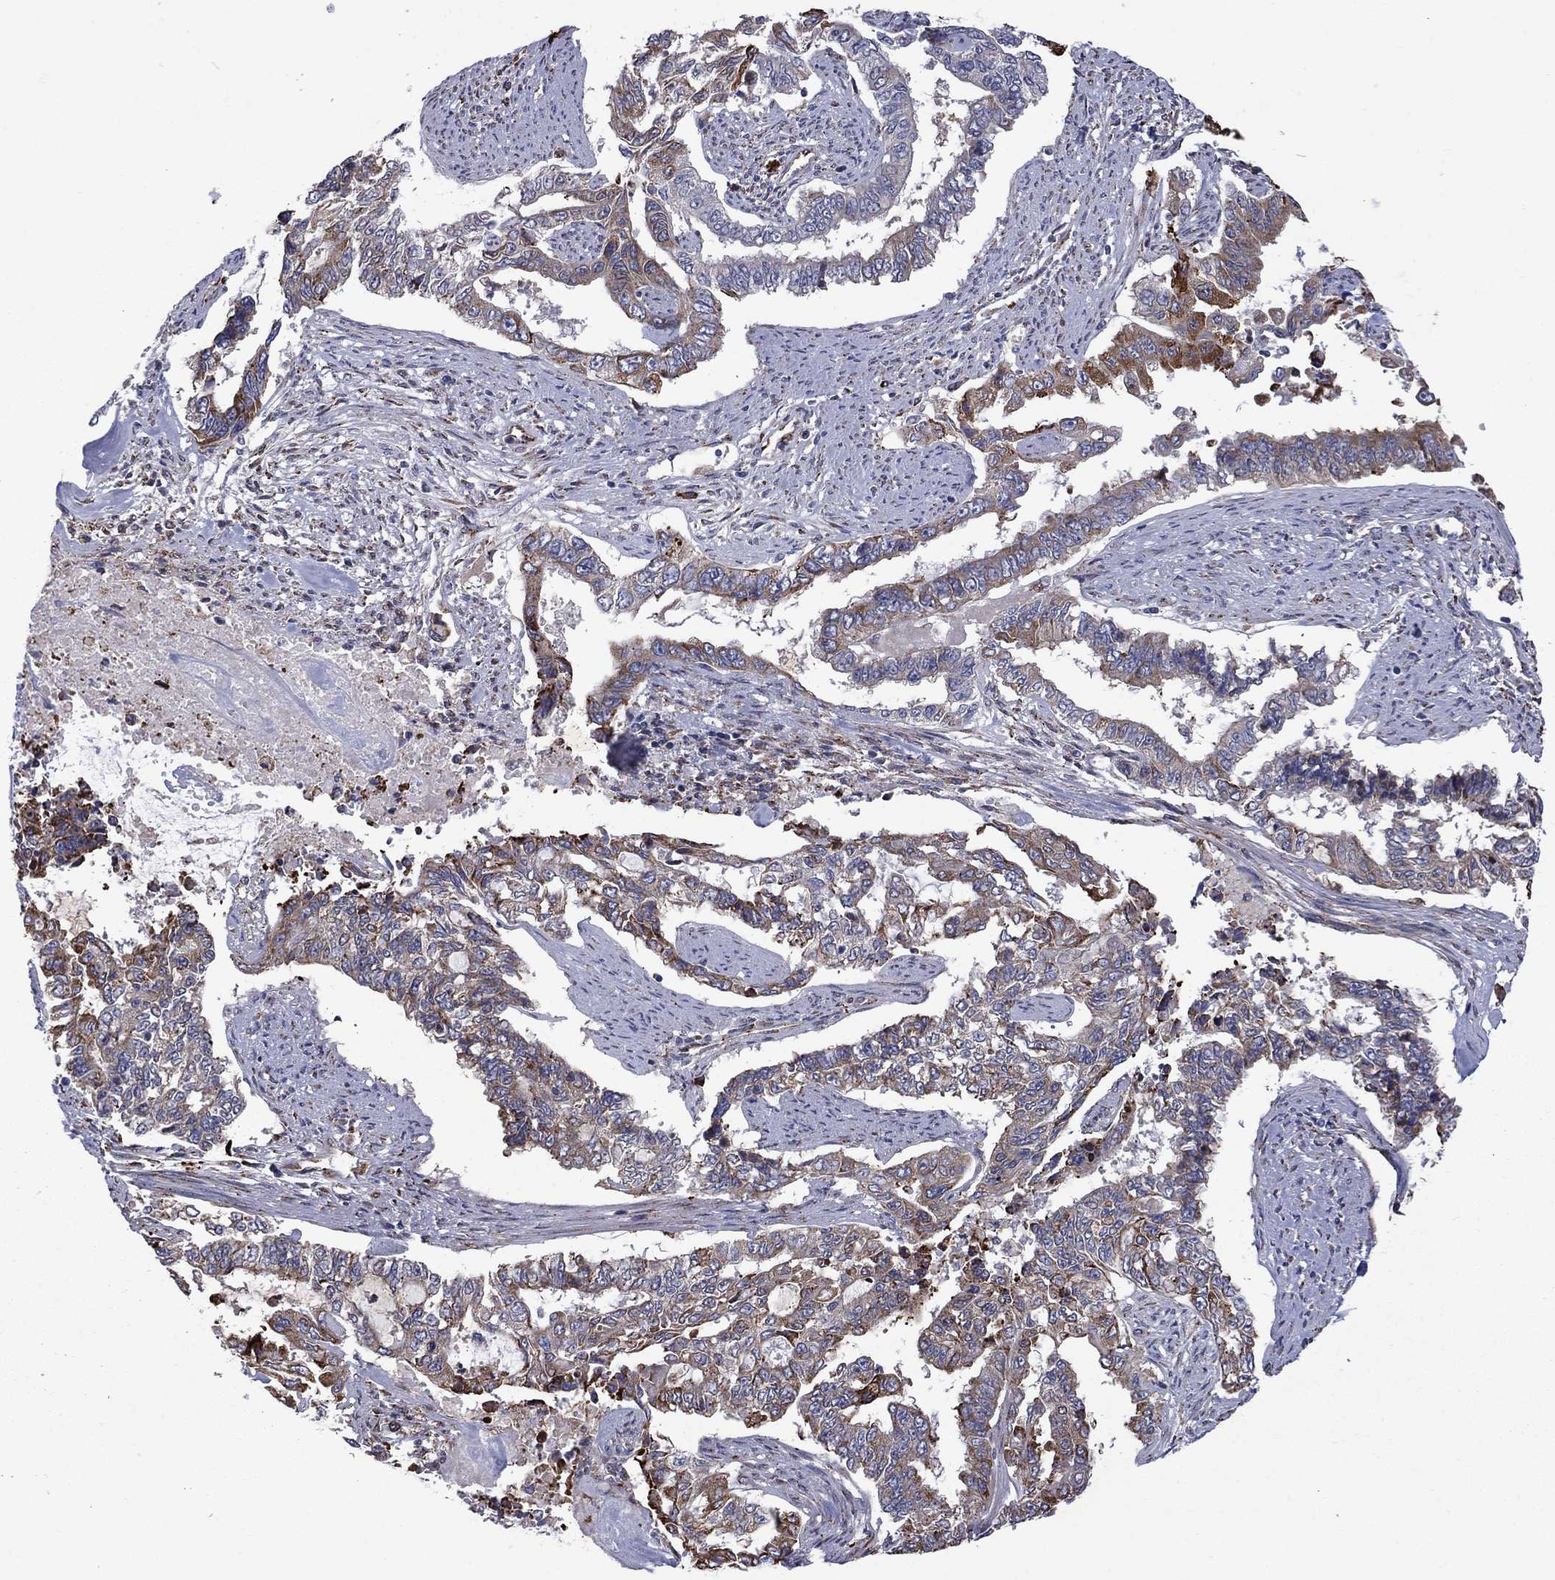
{"staining": {"intensity": "strong", "quantity": "<25%", "location": "cytoplasmic/membranous"}, "tissue": "endometrial cancer", "cell_type": "Tumor cells", "image_type": "cancer", "snomed": [{"axis": "morphology", "description": "Adenocarcinoma, NOS"}, {"axis": "topography", "description": "Uterus"}], "caption": "The immunohistochemical stain highlights strong cytoplasmic/membranous positivity in tumor cells of endometrial cancer tissue.", "gene": "ASNS", "patient": {"sex": "female", "age": 59}}